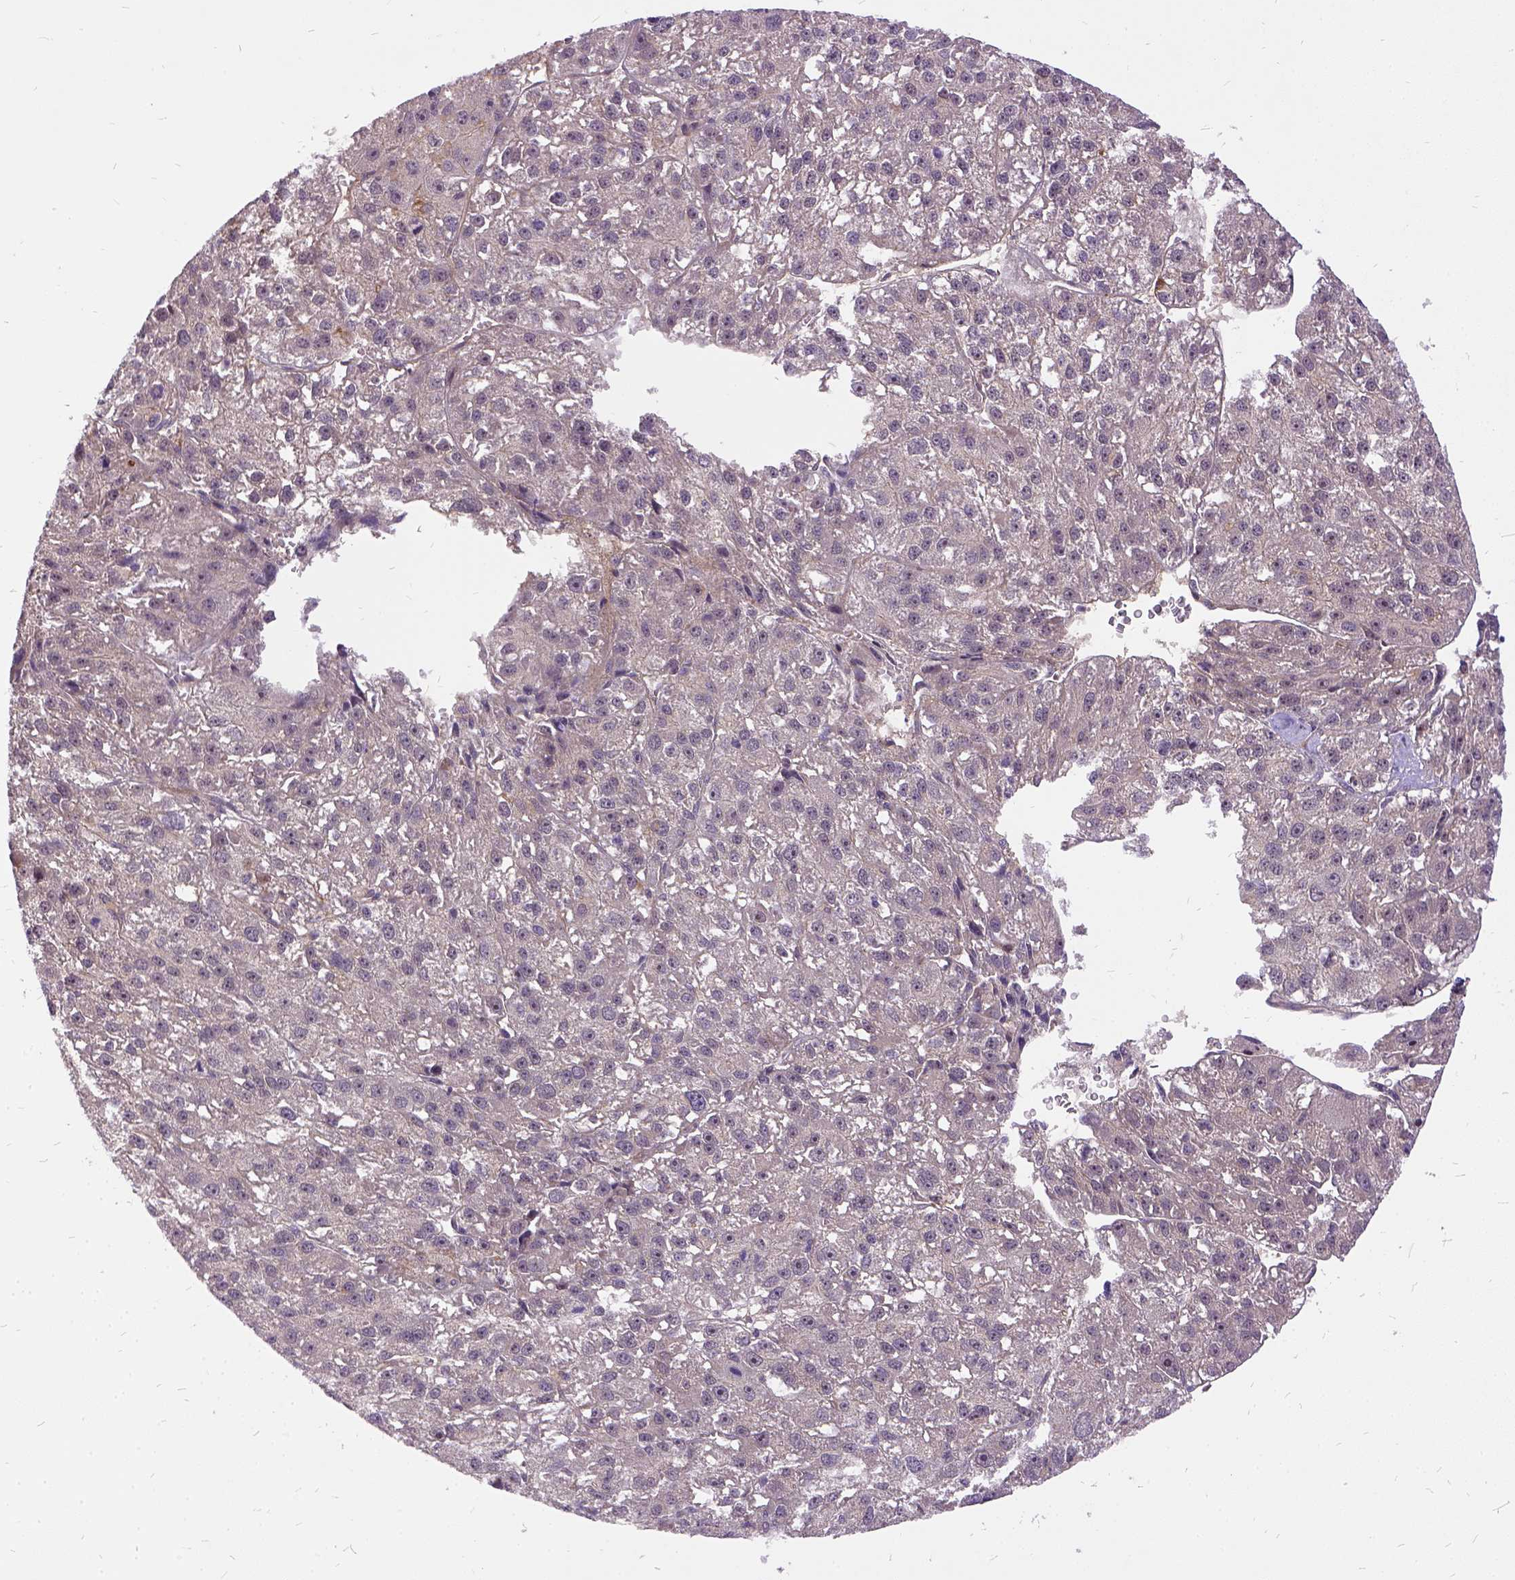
{"staining": {"intensity": "negative", "quantity": "none", "location": "none"}, "tissue": "liver cancer", "cell_type": "Tumor cells", "image_type": "cancer", "snomed": [{"axis": "morphology", "description": "Carcinoma, Hepatocellular, NOS"}, {"axis": "topography", "description": "Liver"}], "caption": "Tumor cells are negative for brown protein staining in liver cancer.", "gene": "ILRUN", "patient": {"sex": "female", "age": 70}}